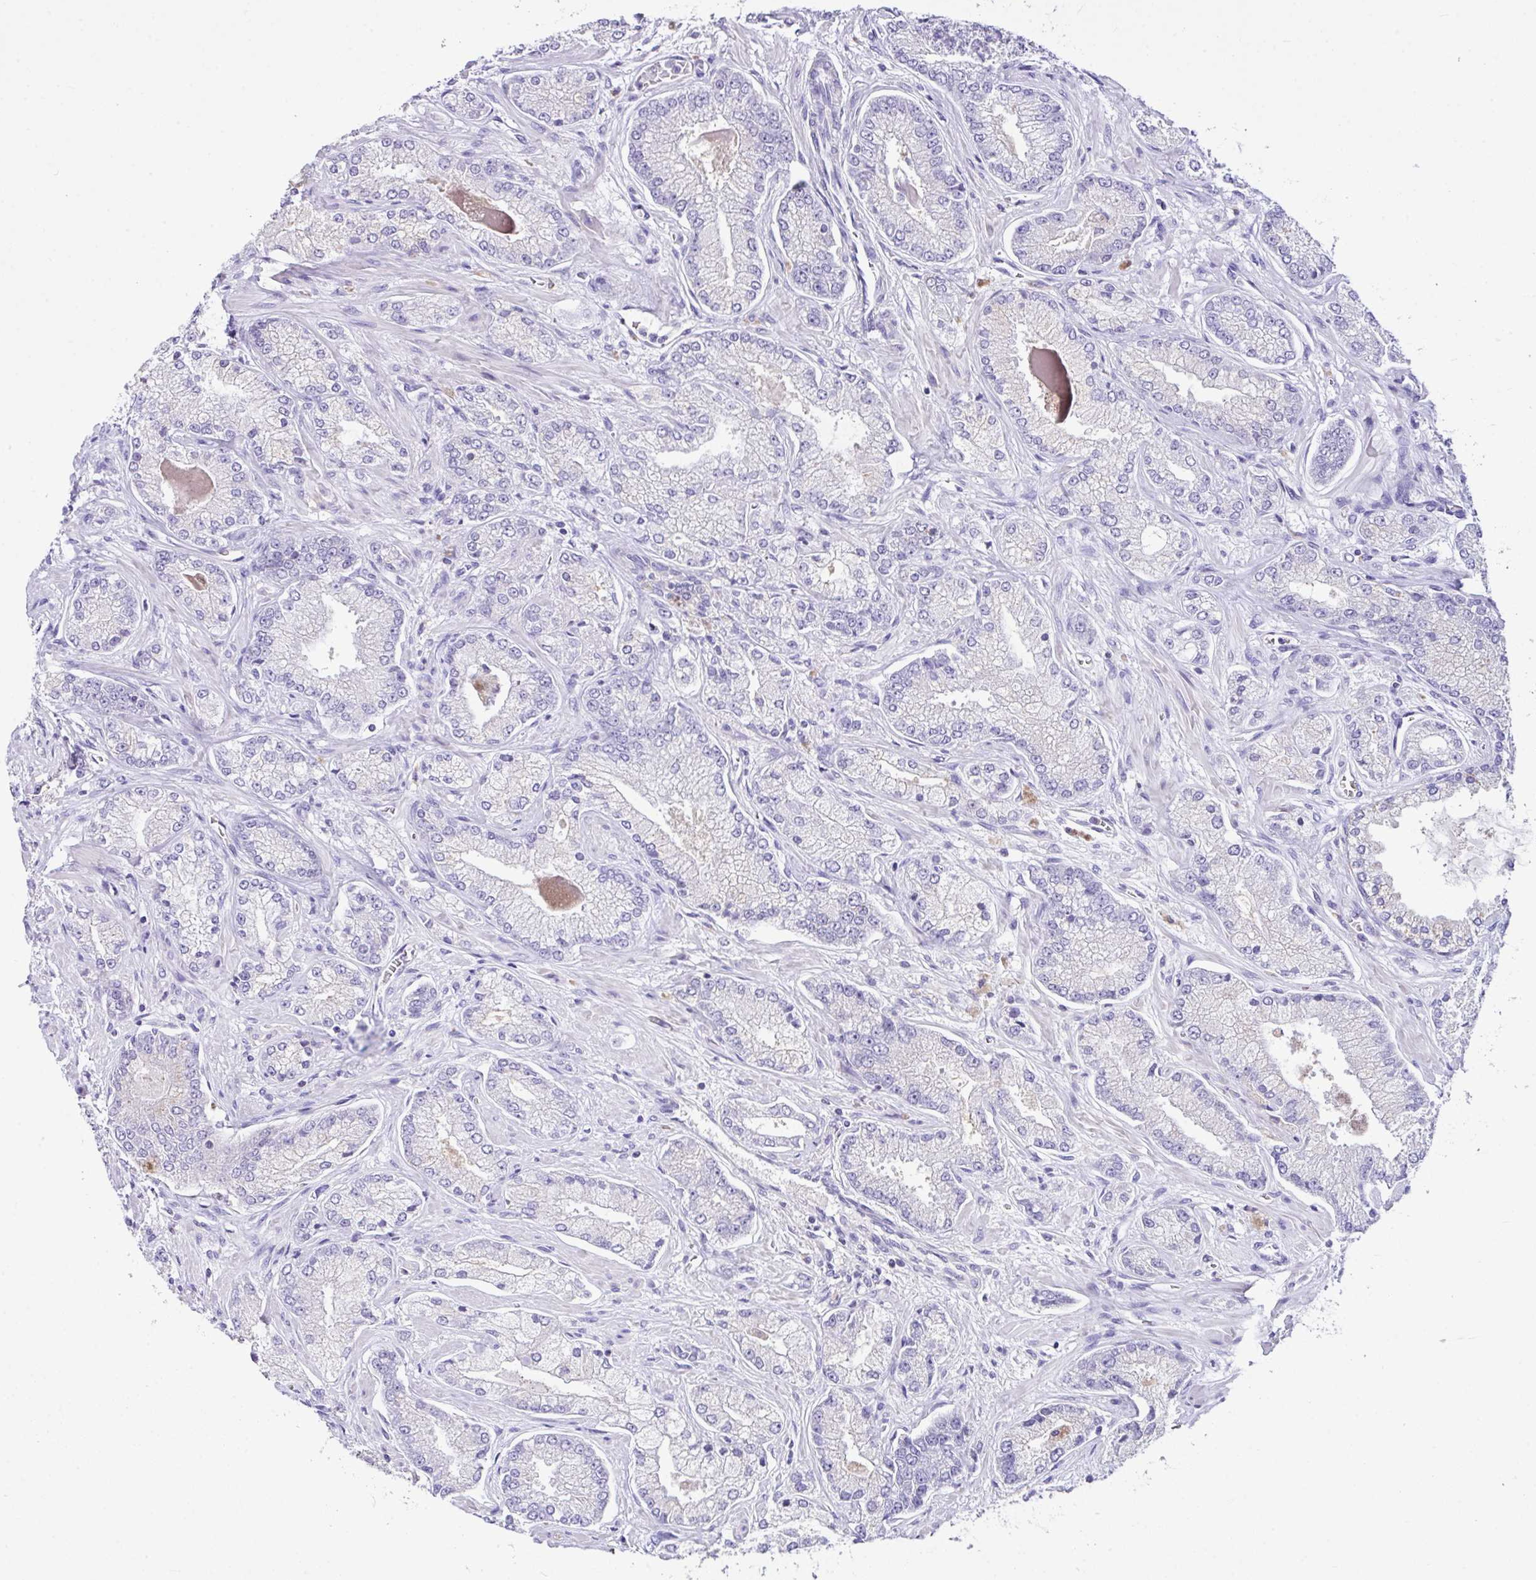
{"staining": {"intensity": "negative", "quantity": "none", "location": "none"}, "tissue": "prostate cancer", "cell_type": "Tumor cells", "image_type": "cancer", "snomed": [{"axis": "morphology", "description": "Normal tissue, NOS"}, {"axis": "morphology", "description": "Adenocarcinoma, High grade"}, {"axis": "topography", "description": "Prostate"}, {"axis": "topography", "description": "Peripheral nerve tissue"}], "caption": "This is a image of immunohistochemistry staining of high-grade adenocarcinoma (prostate), which shows no positivity in tumor cells.", "gene": "D2HGDH", "patient": {"sex": "male", "age": 68}}